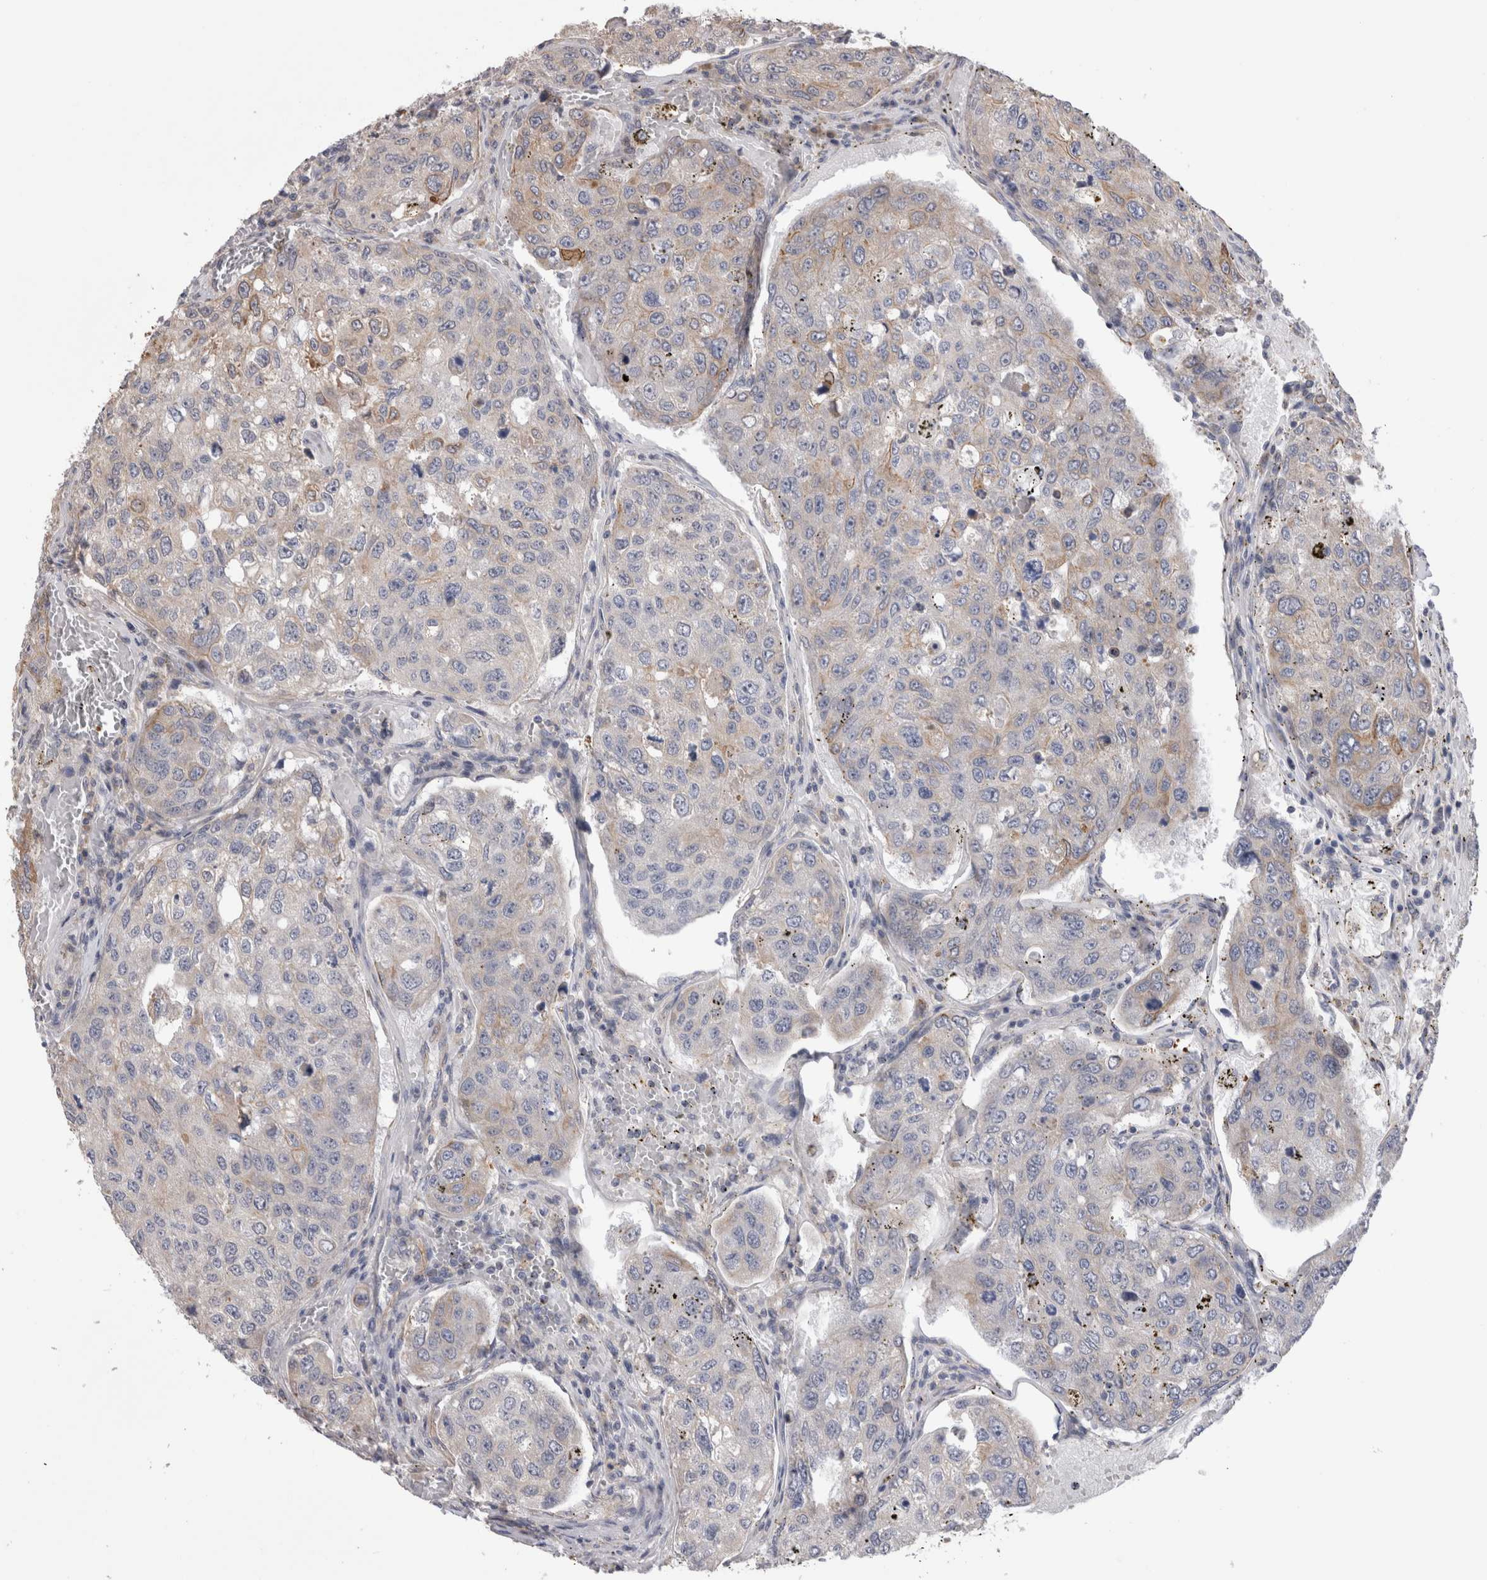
{"staining": {"intensity": "negative", "quantity": "none", "location": "none"}, "tissue": "urothelial cancer", "cell_type": "Tumor cells", "image_type": "cancer", "snomed": [{"axis": "morphology", "description": "Urothelial carcinoma, High grade"}, {"axis": "topography", "description": "Lymph node"}, {"axis": "topography", "description": "Urinary bladder"}], "caption": "The micrograph reveals no staining of tumor cells in urothelial cancer.", "gene": "SMAP2", "patient": {"sex": "male", "age": 51}}